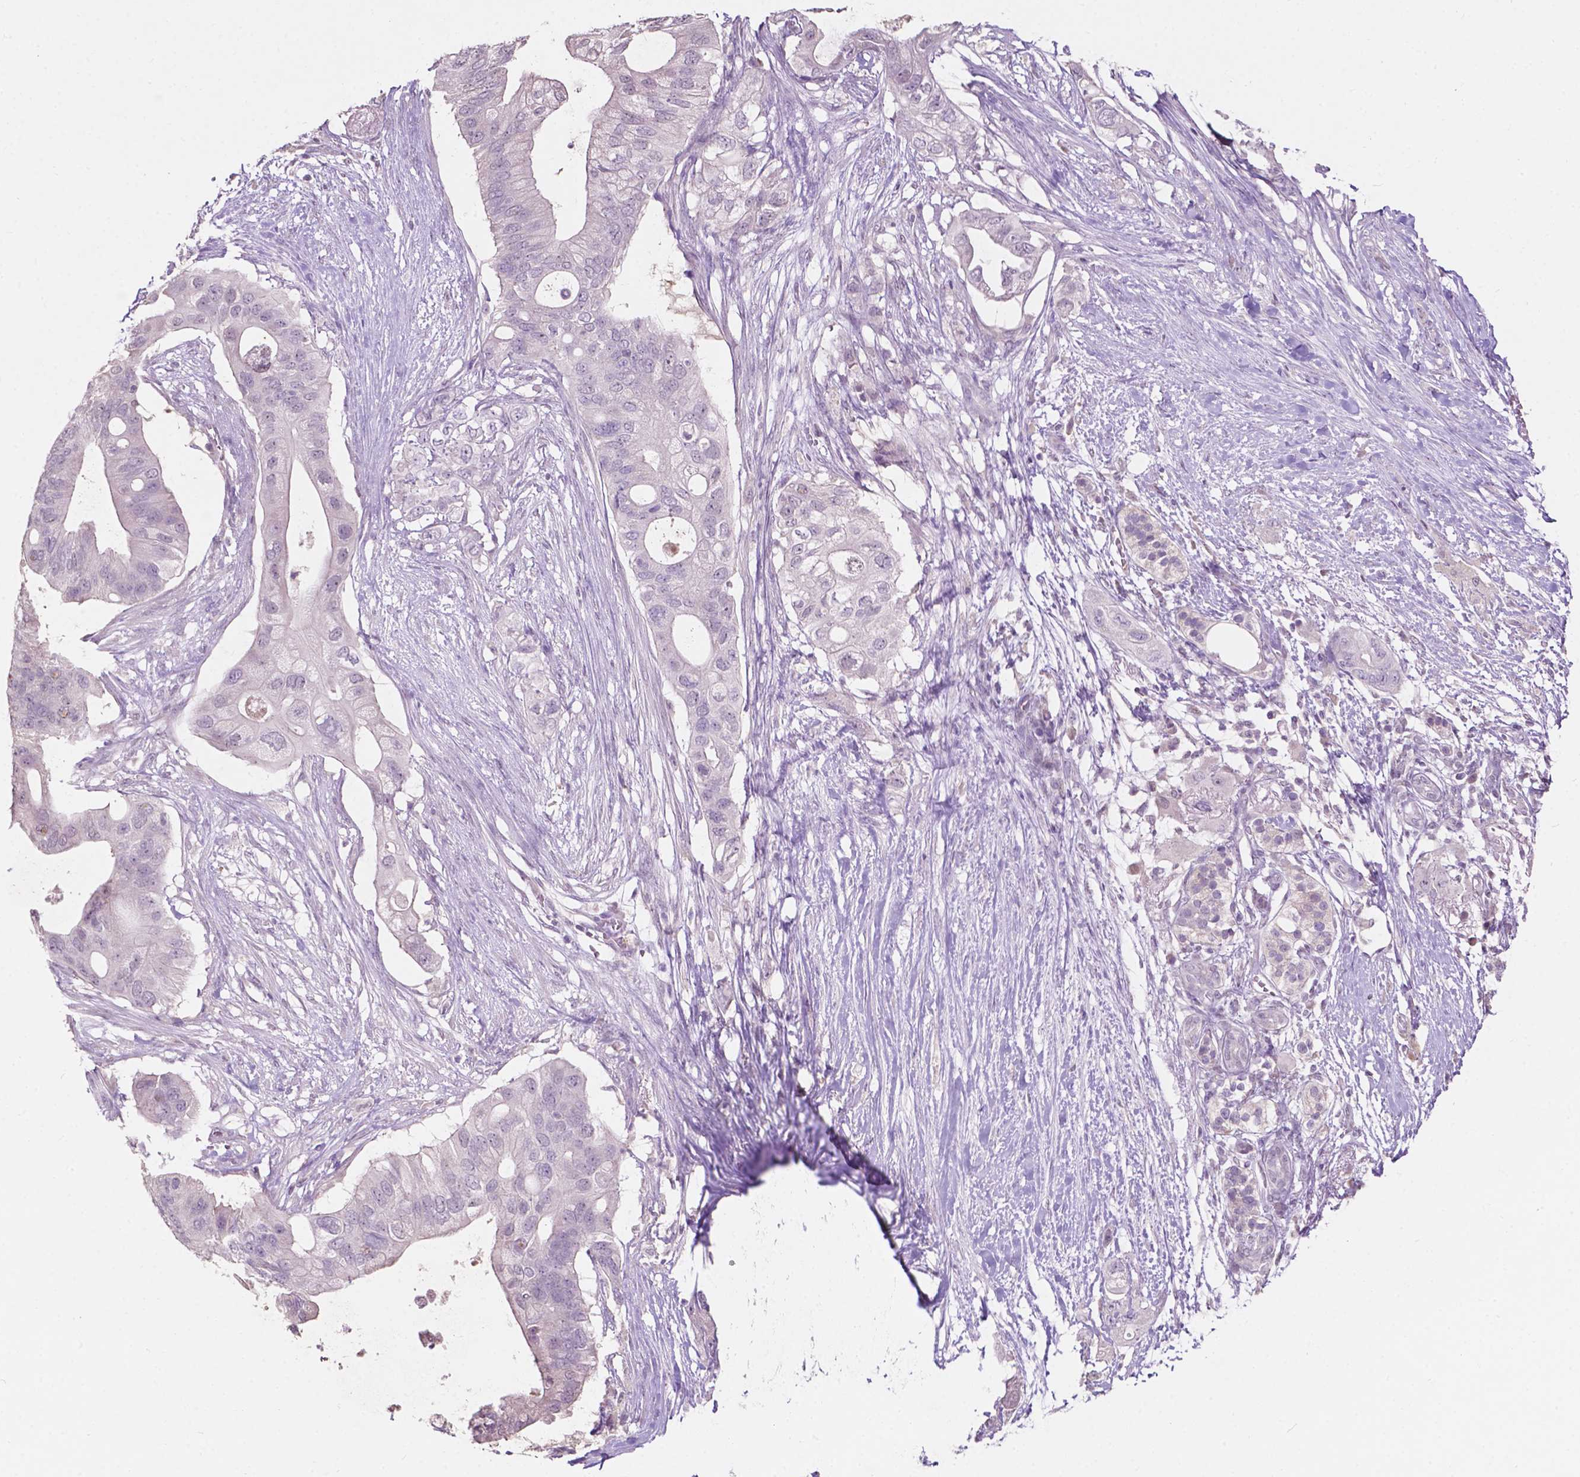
{"staining": {"intensity": "negative", "quantity": "none", "location": "none"}, "tissue": "pancreatic cancer", "cell_type": "Tumor cells", "image_type": "cancer", "snomed": [{"axis": "morphology", "description": "Adenocarcinoma, NOS"}, {"axis": "topography", "description": "Pancreas"}], "caption": "A histopathology image of human pancreatic cancer is negative for staining in tumor cells.", "gene": "TM6SF2", "patient": {"sex": "female", "age": 72}}